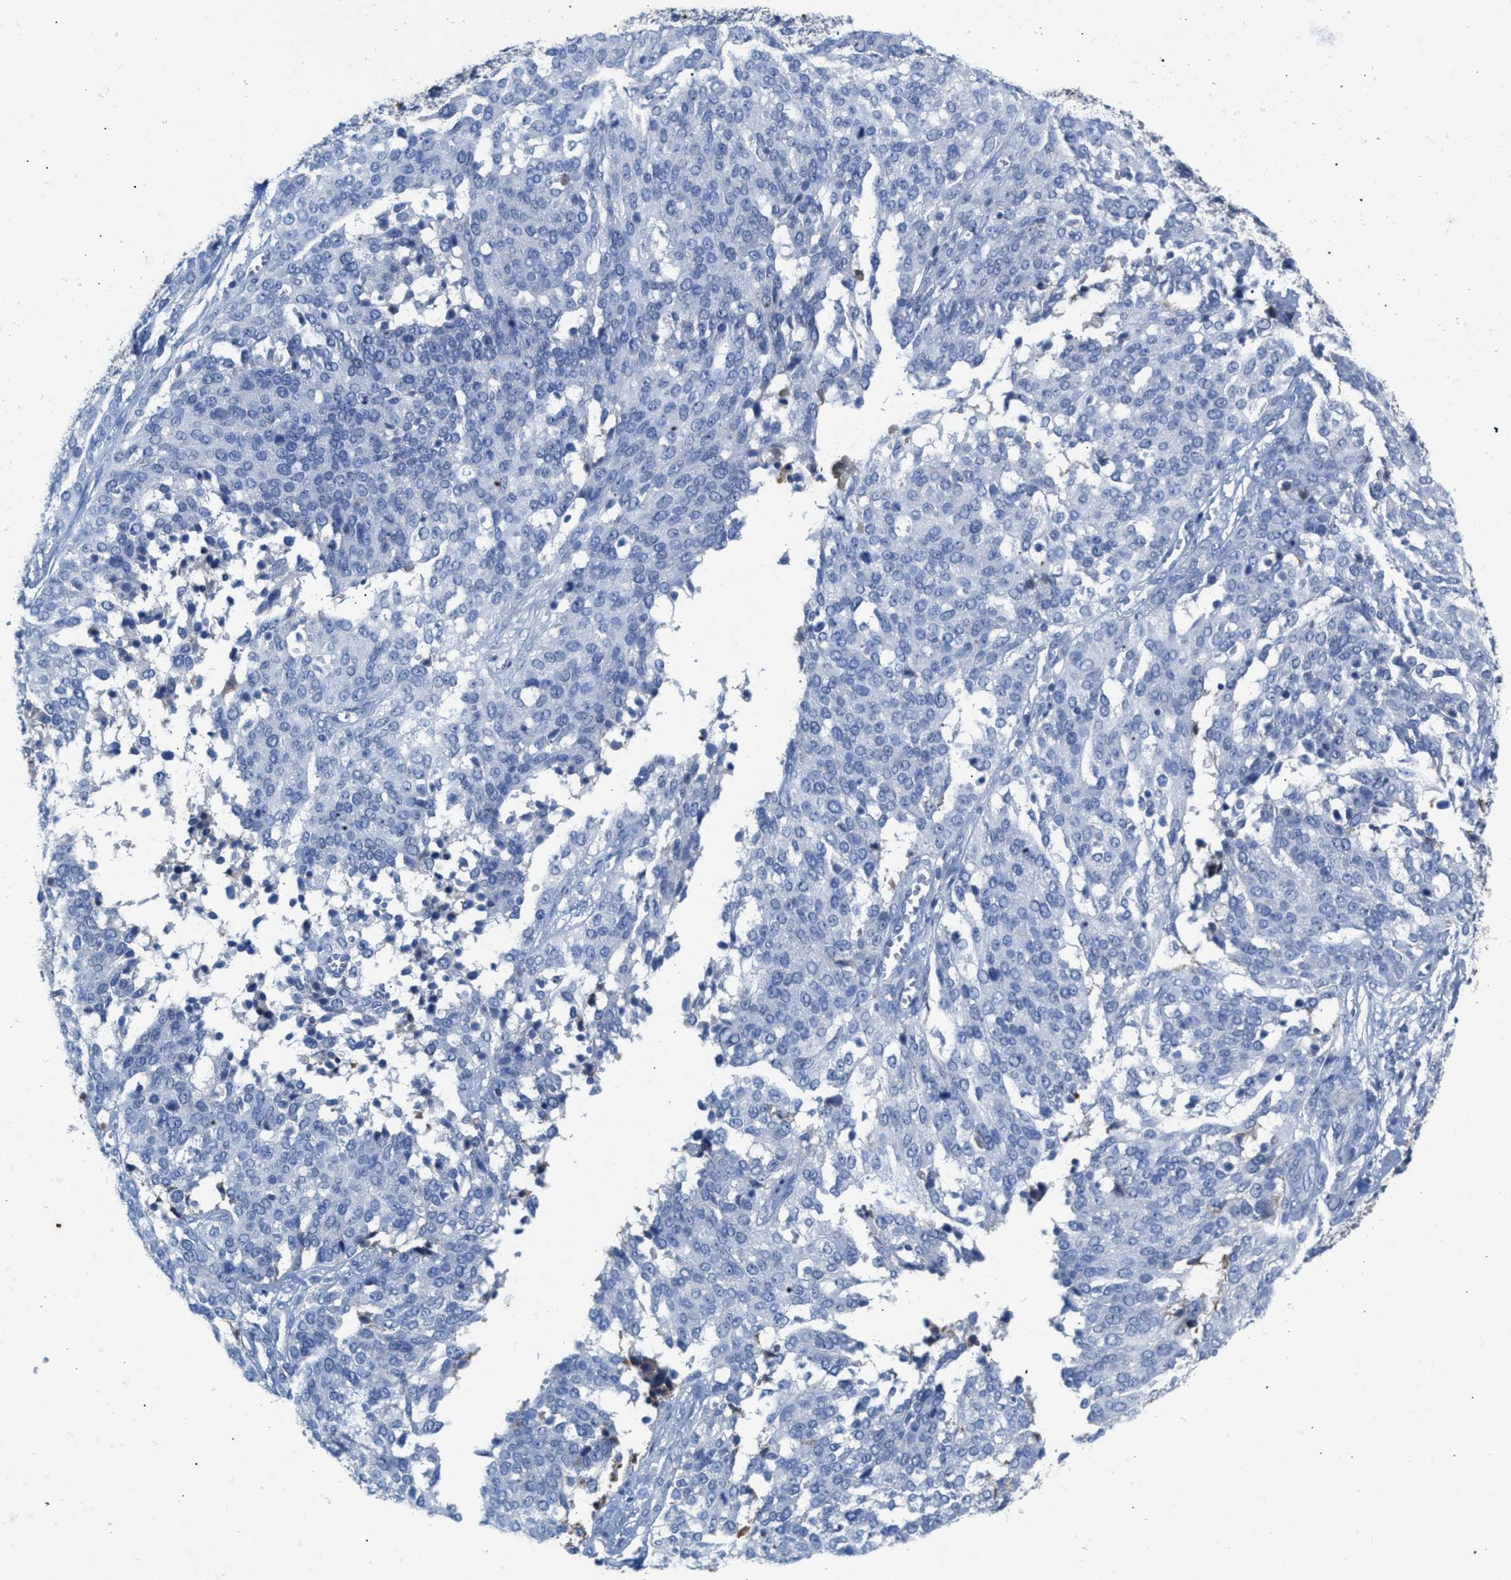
{"staining": {"intensity": "negative", "quantity": "none", "location": "none"}, "tissue": "ovarian cancer", "cell_type": "Tumor cells", "image_type": "cancer", "snomed": [{"axis": "morphology", "description": "Cystadenocarcinoma, serous, NOS"}, {"axis": "topography", "description": "Ovary"}], "caption": "Immunohistochemistry of human ovarian cancer (serous cystadenocarcinoma) reveals no positivity in tumor cells. (Immunohistochemistry (ihc), brightfield microscopy, high magnification).", "gene": "APOH", "patient": {"sex": "female", "age": 44}}